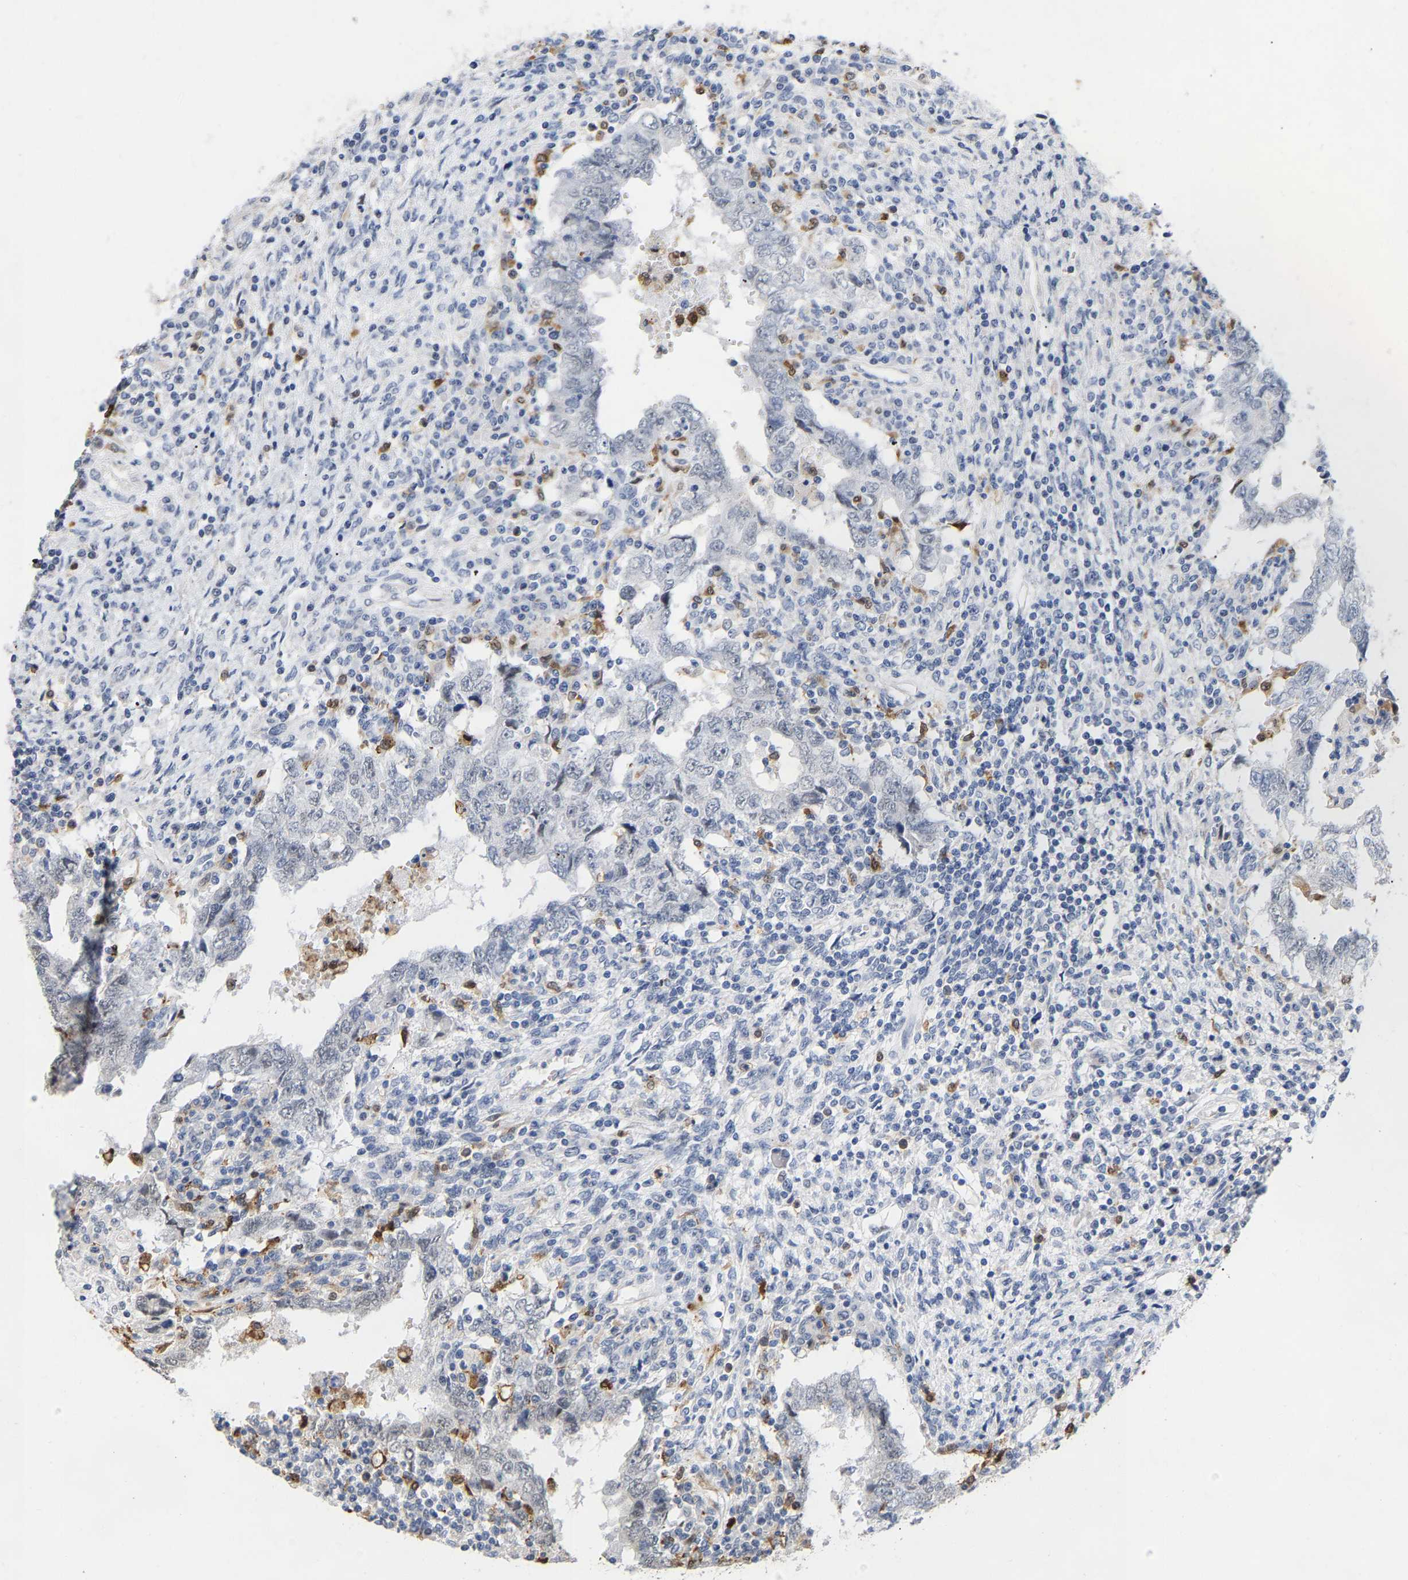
{"staining": {"intensity": "negative", "quantity": "none", "location": "none"}, "tissue": "testis cancer", "cell_type": "Tumor cells", "image_type": "cancer", "snomed": [{"axis": "morphology", "description": "Carcinoma, Embryonal, NOS"}, {"axis": "topography", "description": "Testis"}], "caption": "Immunohistochemical staining of testis cancer (embryonal carcinoma) demonstrates no significant expression in tumor cells. Brightfield microscopy of IHC stained with DAB (3,3'-diaminobenzidine) (brown) and hematoxylin (blue), captured at high magnification.", "gene": "TDRD7", "patient": {"sex": "male", "age": 26}}